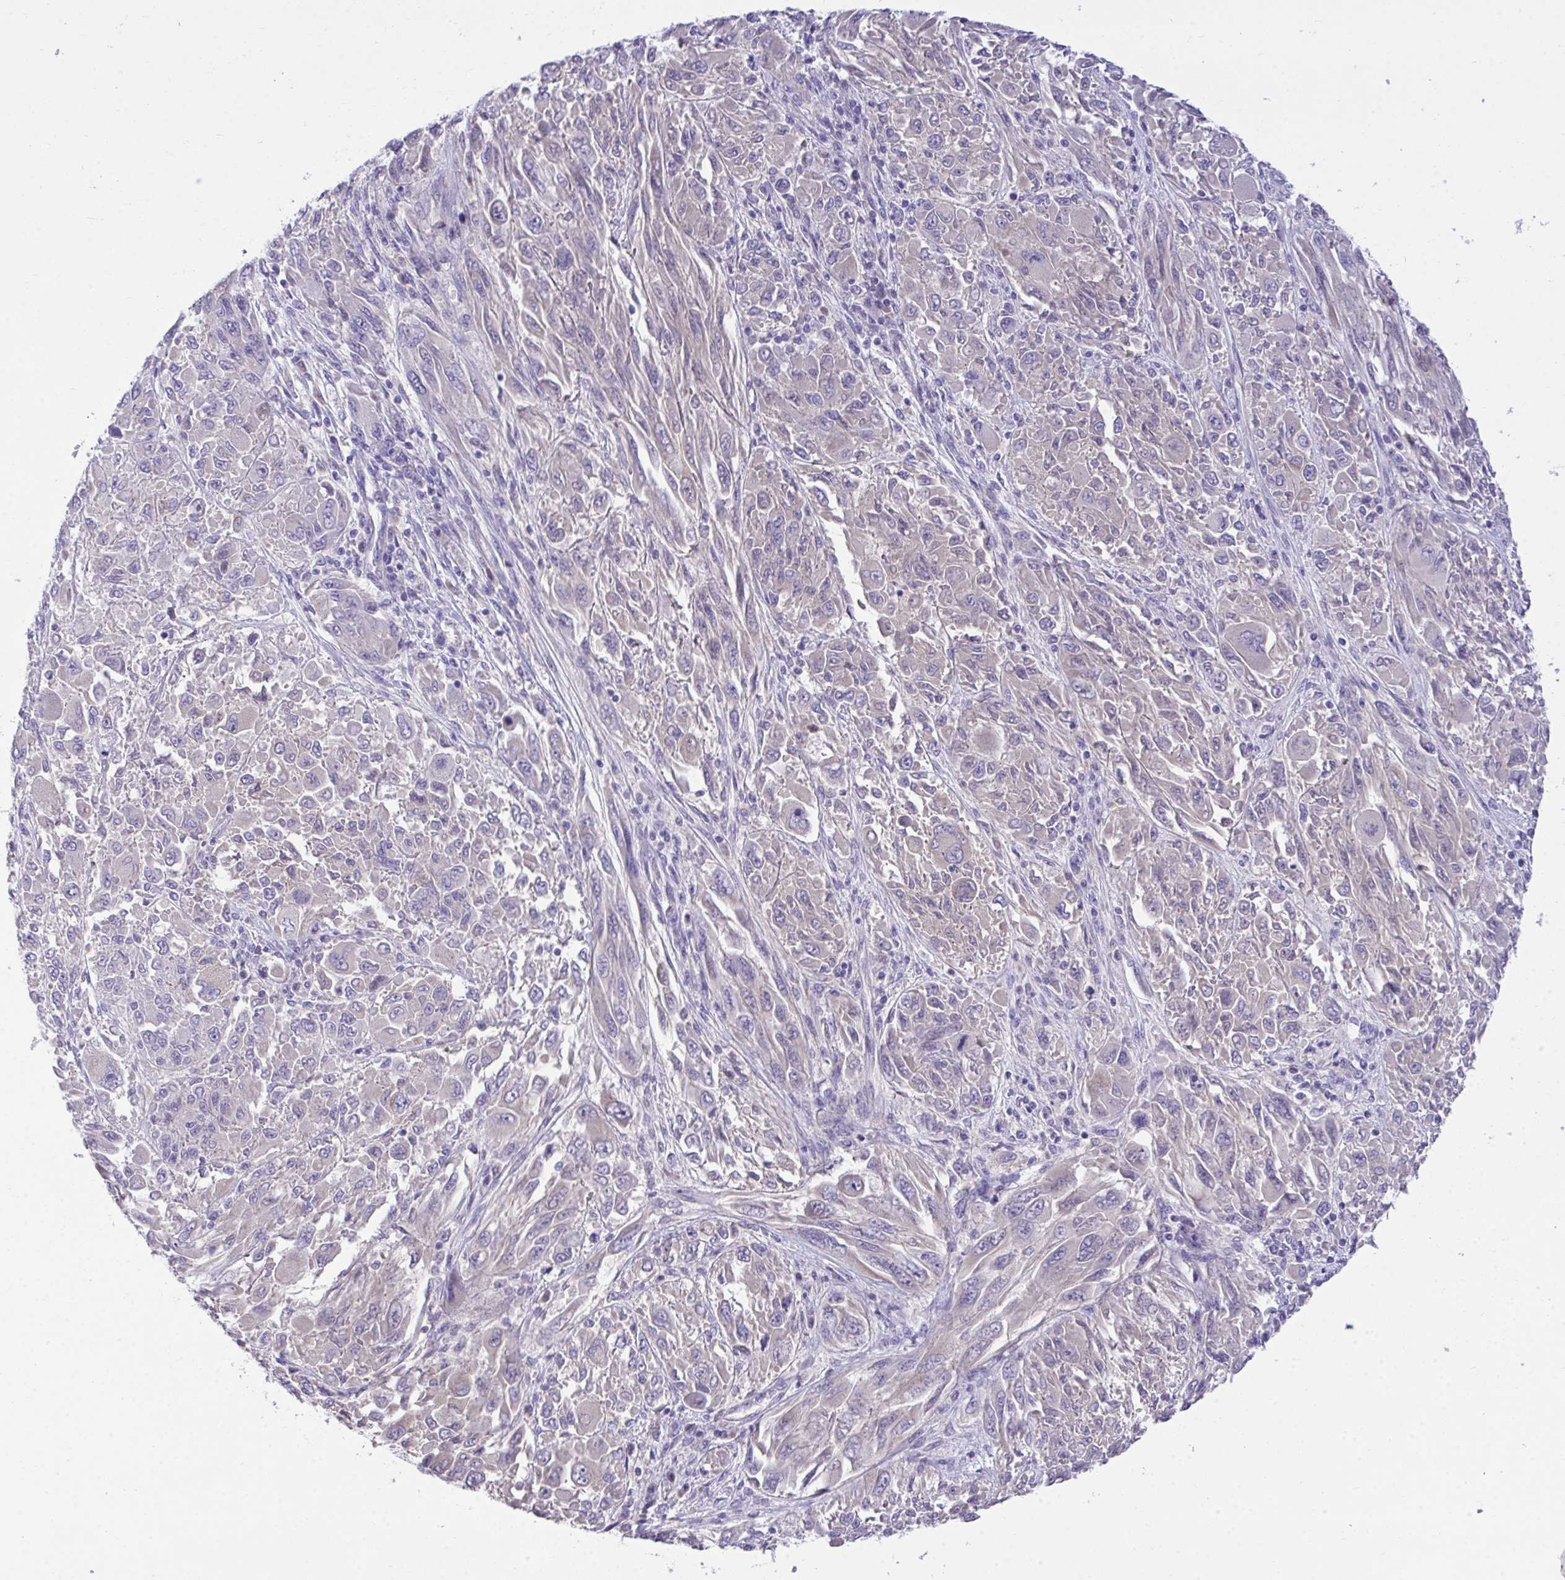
{"staining": {"intensity": "negative", "quantity": "none", "location": "none"}, "tissue": "melanoma", "cell_type": "Tumor cells", "image_type": "cancer", "snomed": [{"axis": "morphology", "description": "Malignant melanoma, NOS"}, {"axis": "topography", "description": "Skin"}], "caption": "This is an immunohistochemistry histopathology image of melanoma. There is no staining in tumor cells.", "gene": "TMCO5A", "patient": {"sex": "female", "age": 91}}